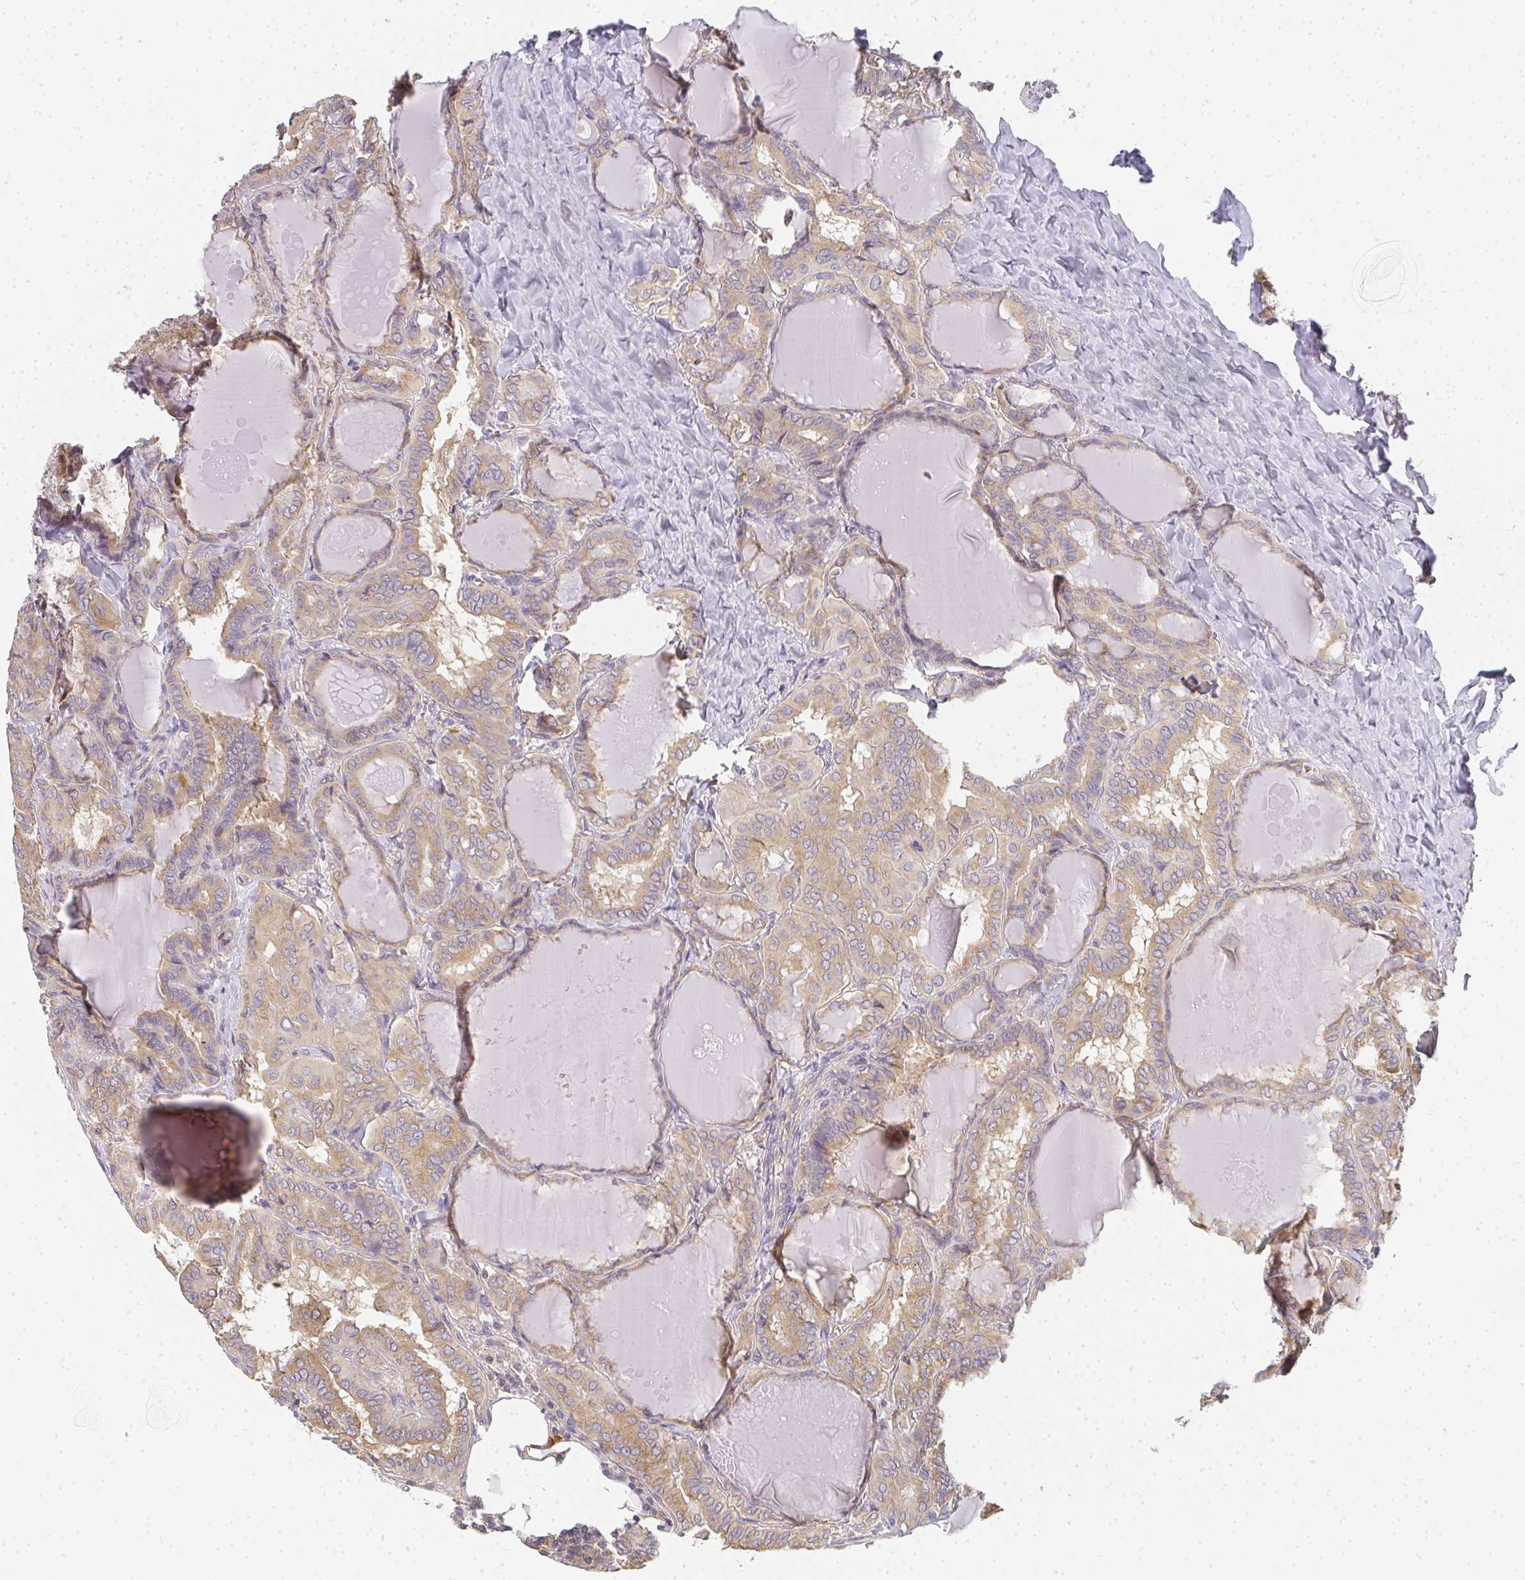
{"staining": {"intensity": "moderate", "quantity": ">75%", "location": "cytoplasmic/membranous"}, "tissue": "thyroid cancer", "cell_type": "Tumor cells", "image_type": "cancer", "snomed": [{"axis": "morphology", "description": "Papillary adenocarcinoma, NOS"}, {"axis": "topography", "description": "Thyroid gland"}], "caption": "DAB immunohistochemical staining of papillary adenocarcinoma (thyroid) exhibits moderate cytoplasmic/membranous protein staining in approximately >75% of tumor cells.", "gene": "SLC35B3", "patient": {"sex": "female", "age": 46}}